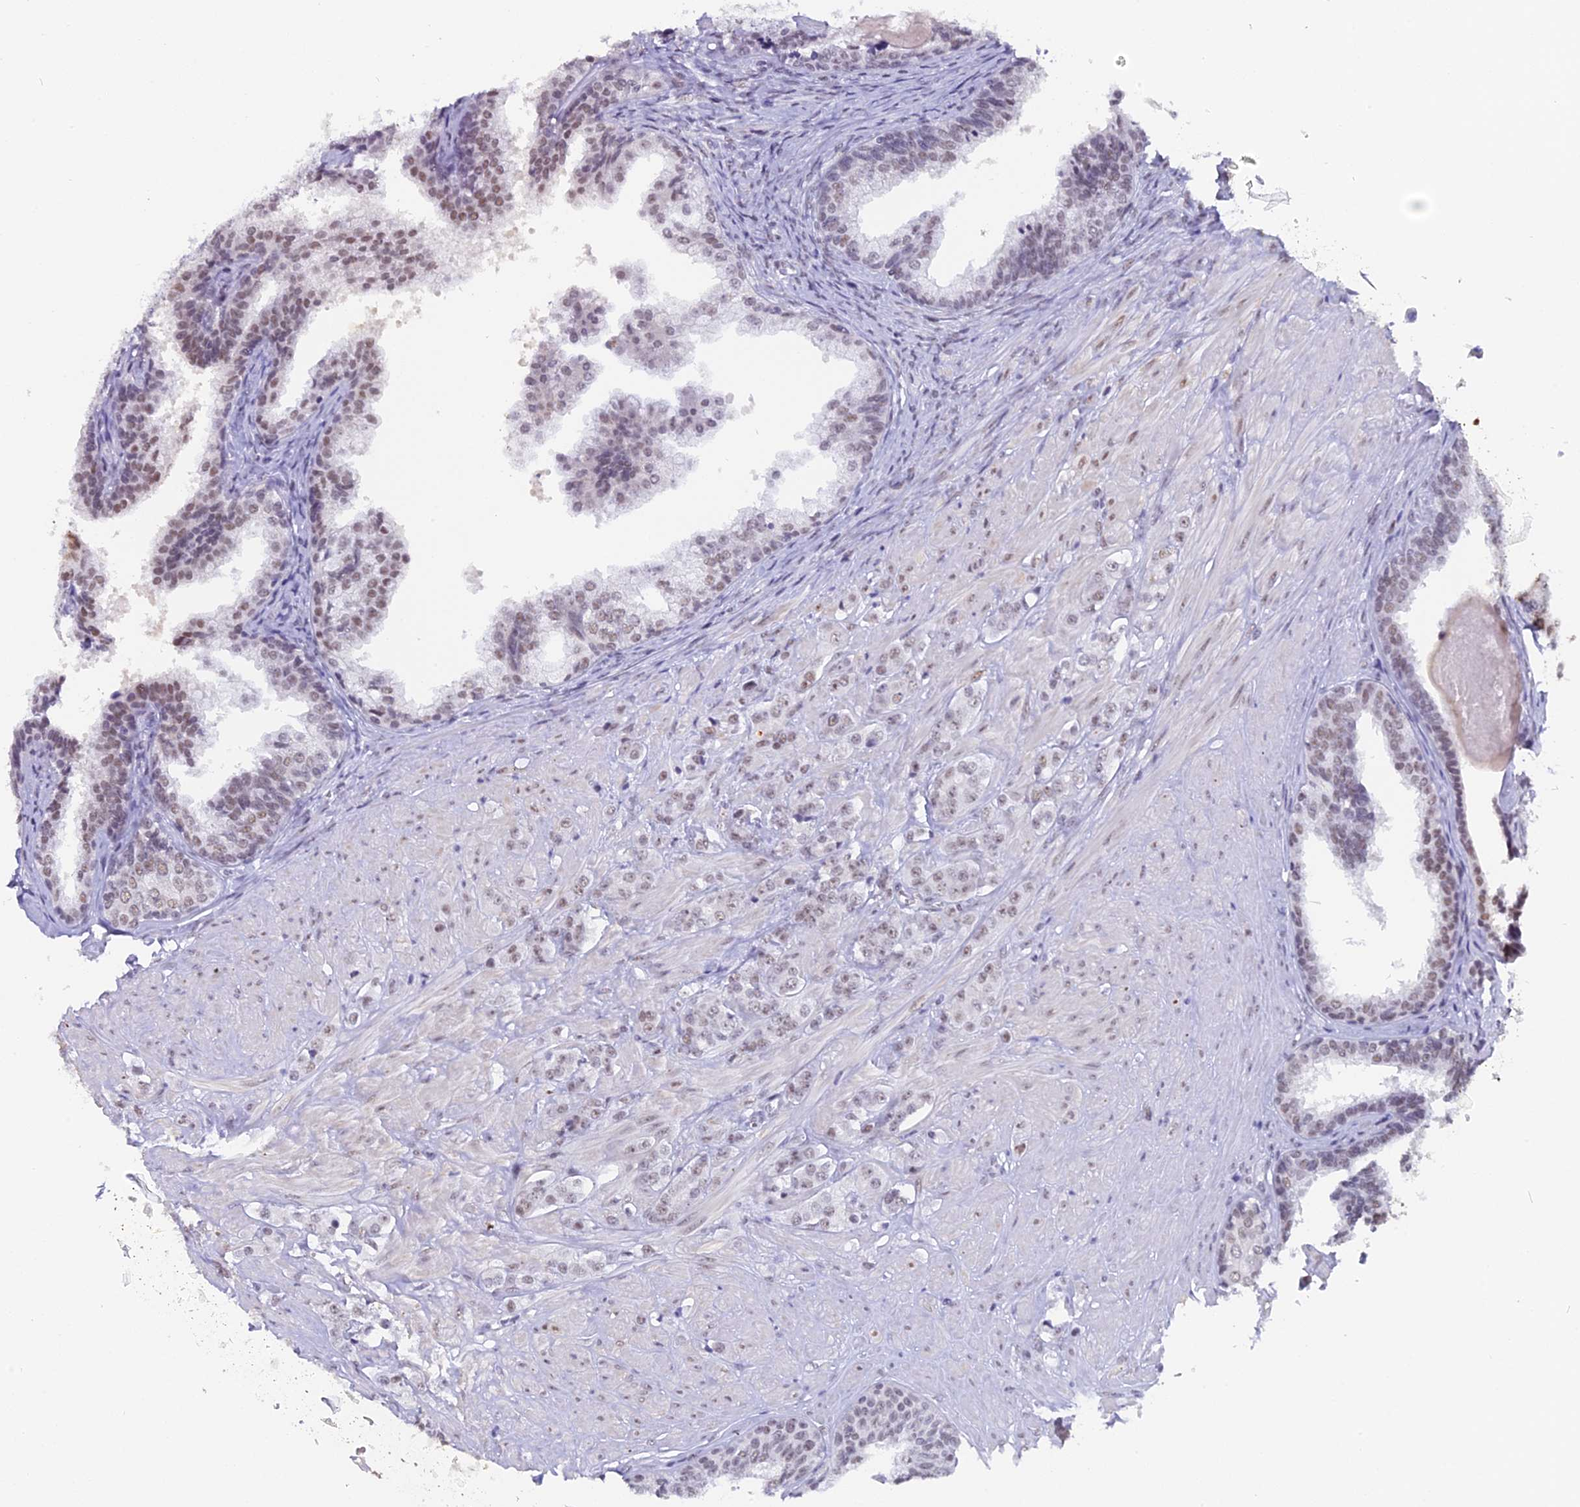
{"staining": {"intensity": "weak", "quantity": ">75%", "location": "nuclear"}, "tissue": "prostate cancer", "cell_type": "Tumor cells", "image_type": "cancer", "snomed": [{"axis": "morphology", "description": "Adenocarcinoma, High grade"}, {"axis": "topography", "description": "Prostate"}], "caption": "Prostate cancer (adenocarcinoma (high-grade)) stained for a protein reveals weak nuclear positivity in tumor cells.", "gene": "CD2BP2", "patient": {"sex": "male", "age": 62}}